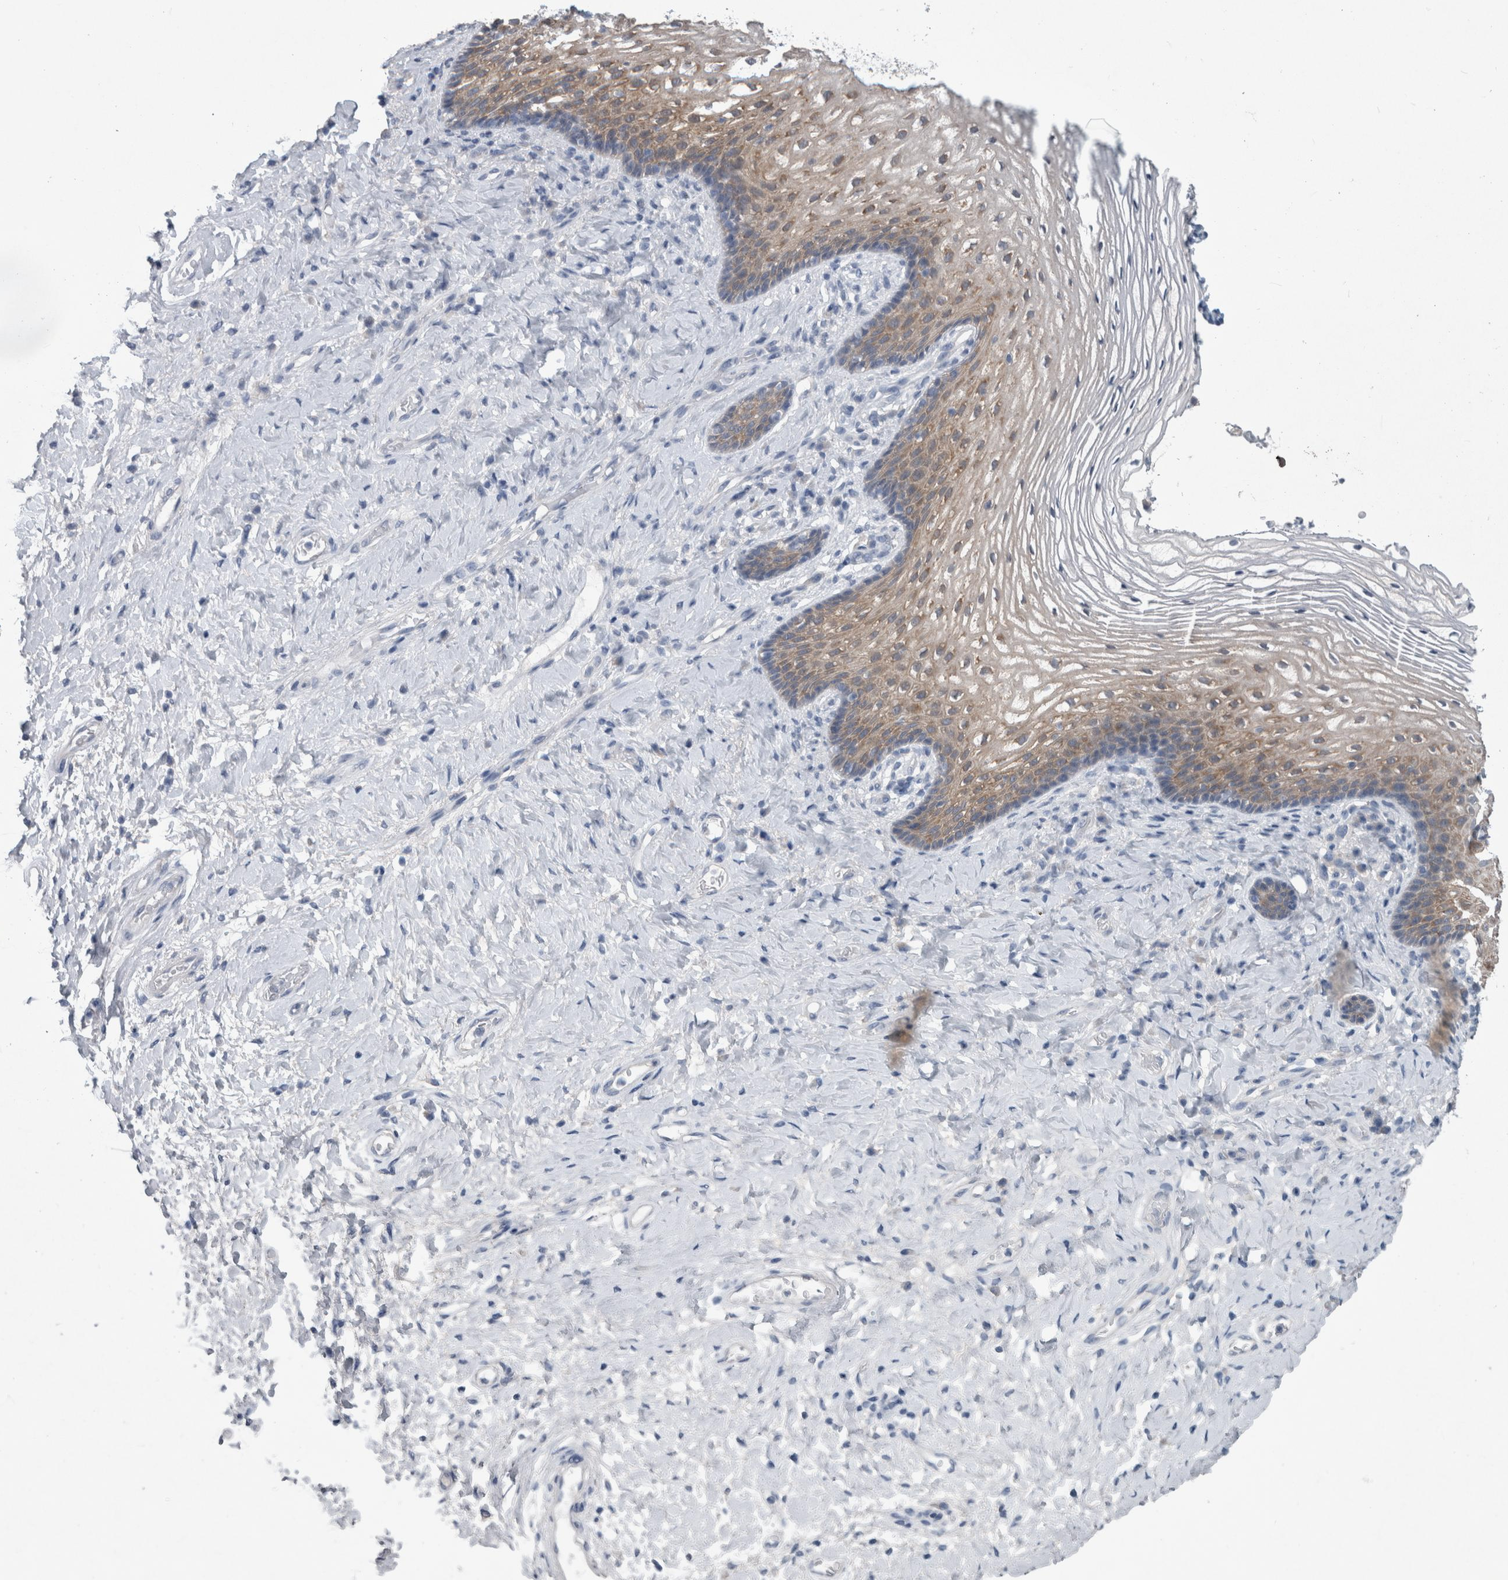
{"staining": {"intensity": "moderate", "quantity": "25%-75%", "location": "cytoplasmic/membranous"}, "tissue": "vagina", "cell_type": "Squamous epithelial cells", "image_type": "normal", "snomed": [{"axis": "morphology", "description": "Normal tissue, NOS"}, {"axis": "topography", "description": "Vagina"}], "caption": "Moderate cytoplasmic/membranous positivity is present in about 25%-75% of squamous epithelial cells in benign vagina.", "gene": "FAM83H", "patient": {"sex": "female", "age": 60}}